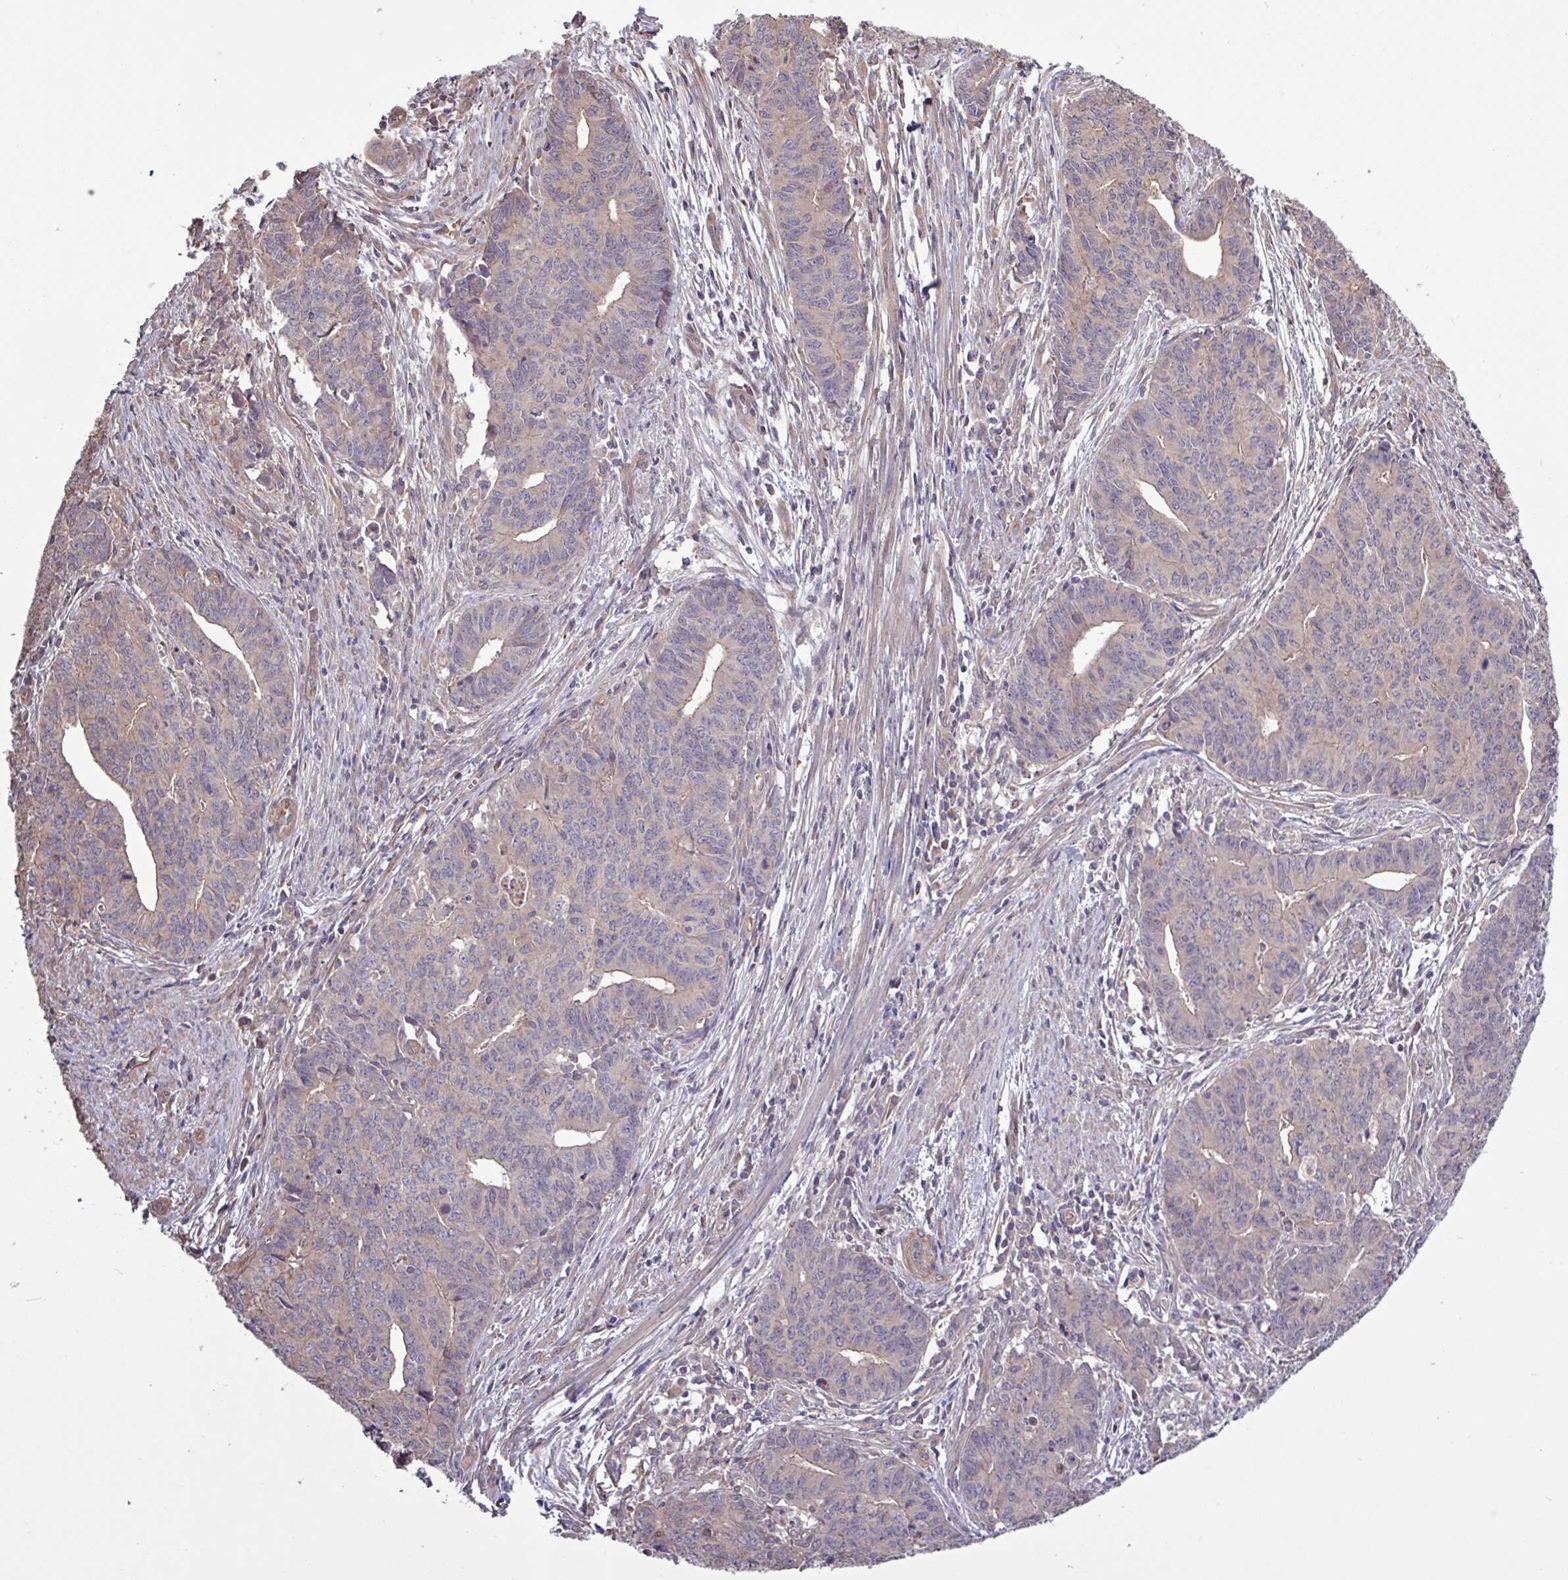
{"staining": {"intensity": "weak", "quantity": "<25%", "location": "cytoplasmic/membranous"}, "tissue": "endometrial cancer", "cell_type": "Tumor cells", "image_type": "cancer", "snomed": [{"axis": "morphology", "description": "Adenocarcinoma, NOS"}, {"axis": "topography", "description": "Endometrium"}], "caption": "High power microscopy image of an IHC histopathology image of adenocarcinoma (endometrial), revealing no significant expression in tumor cells.", "gene": "TRABD2A", "patient": {"sex": "female", "age": 59}}